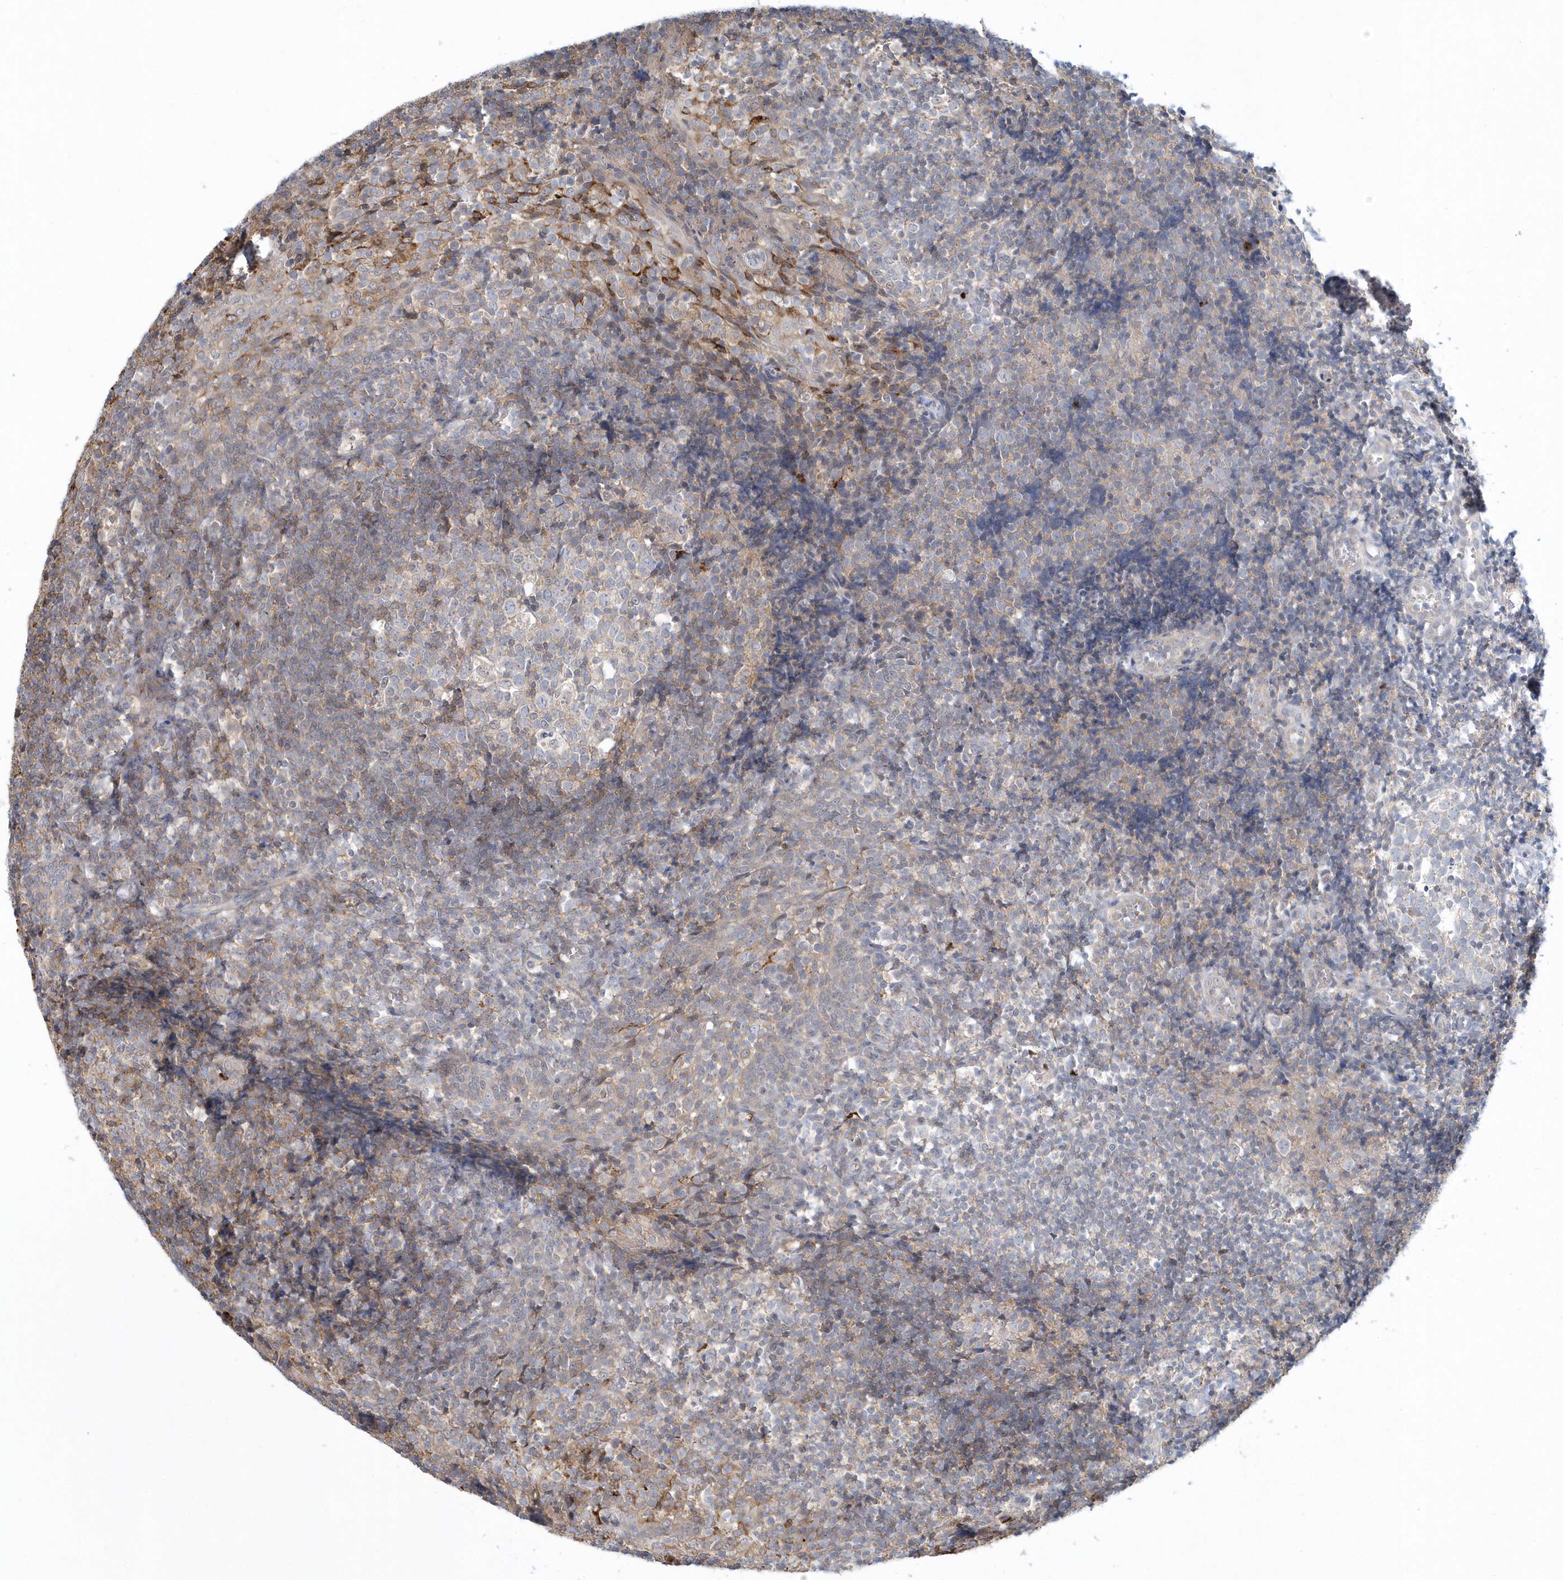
{"staining": {"intensity": "moderate", "quantity": "<25%", "location": "cytoplasmic/membranous"}, "tissue": "tonsil", "cell_type": "Germinal center cells", "image_type": "normal", "snomed": [{"axis": "morphology", "description": "Normal tissue, NOS"}, {"axis": "topography", "description": "Tonsil"}], "caption": "A photomicrograph of human tonsil stained for a protein displays moderate cytoplasmic/membranous brown staining in germinal center cells.", "gene": "RNF7", "patient": {"sex": "female", "age": 19}}